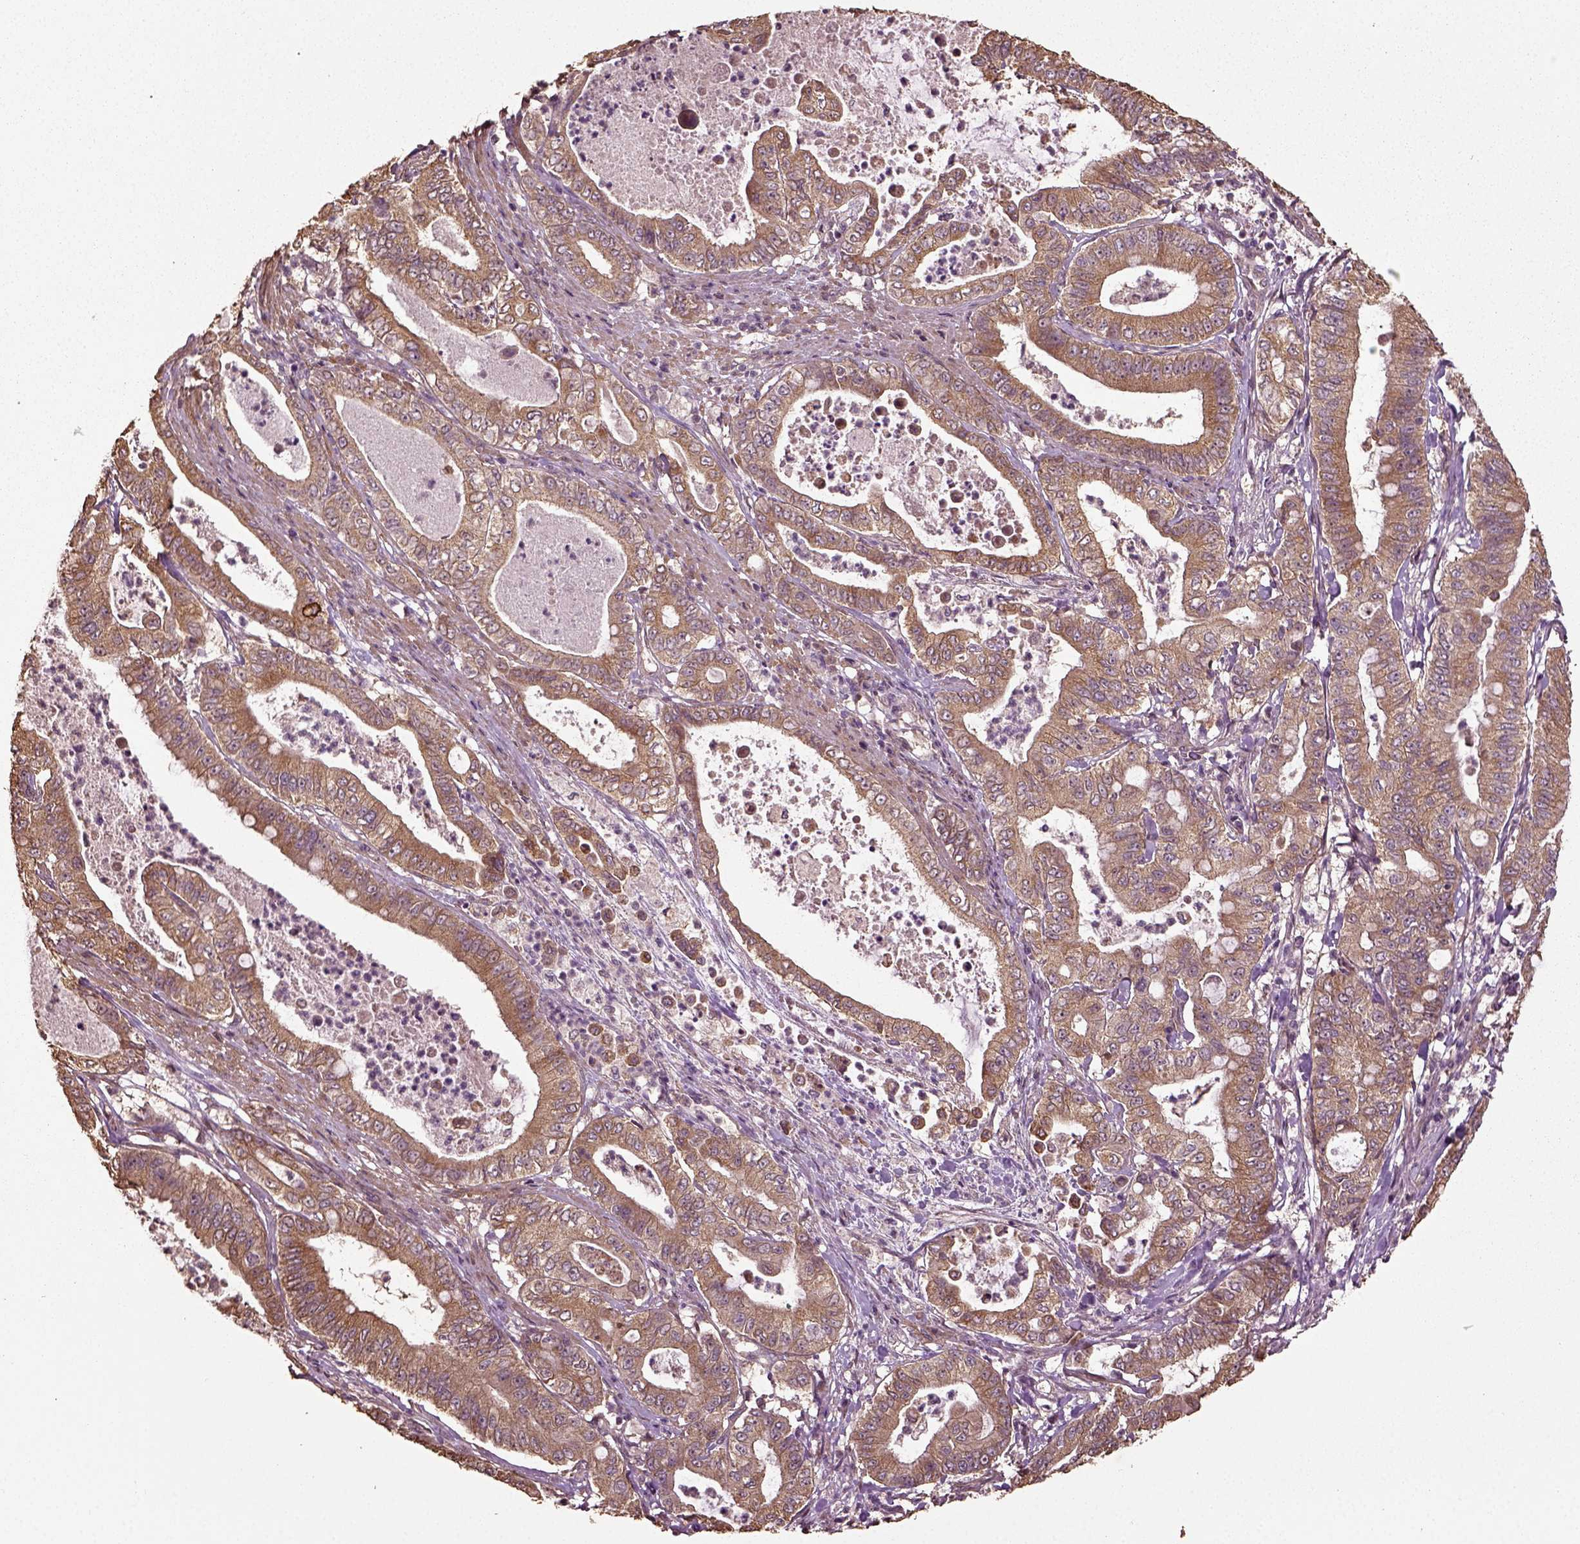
{"staining": {"intensity": "moderate", "quantity": ">75%", "location": "cytoplasmic/membranous"}, "tissue": "pancreatic cancer", "cell_type": "Tumor cells", "image_type": "cancer", "snomed": [{"axis": "morphology", "description": "Adenocarcinoma, NOS"}, {"axis": "topography", "description": "Pancreas"}], "caption": "The photomicrograph reveals staining of pancreatic cancer, revealing moderate cytoplasmic/membranous protein positivity (brown color) within tumor cells. (DAB (3,3'-diaminobenzidine) IHC with brightfield microscopy, high magnification).", "gene": "ERV3-1", "patient": {"sex": "male", "age": 71}}